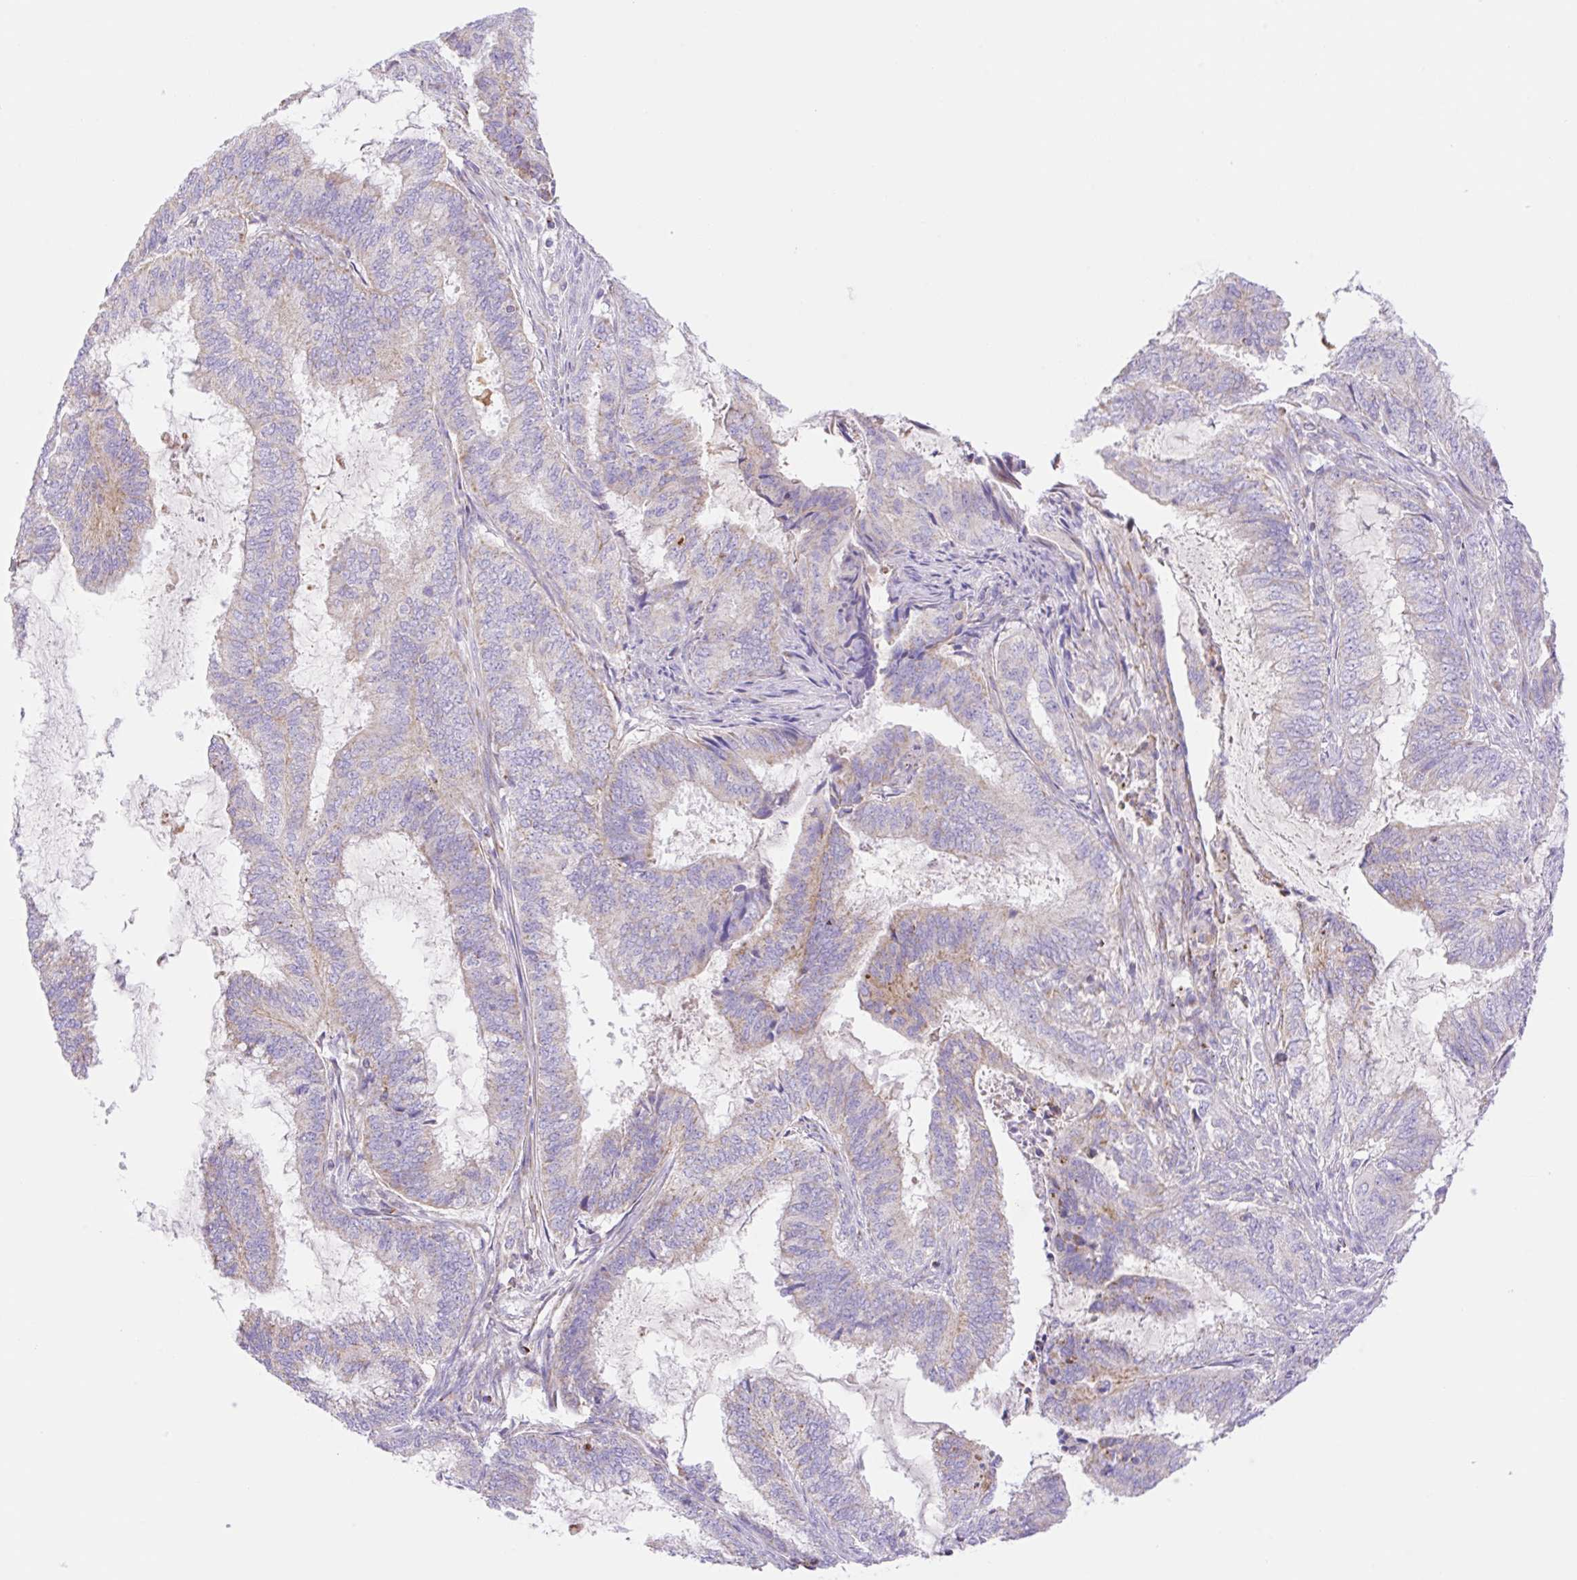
{"staining": {"intensity": "moderate", "quantity": "<25%", "location": "cytoplasmic/membranous"}, "tissue": "endometrial cancer", "cell_type": "Tumor cells", "image_type": "cancer", "snomed": [{"axis": "morphology", "description": "Adenocarcinoma, NOS"}, {"axis": "topography", "description": "Endometrium"}], "caption": "This is a micrograph of immunohistochemistry staining of adenocarcinoma (endometrial), which shows moderate positivity in the cytoplasmic/membranous of tumor cells.", "gene": "ETNK2", "patient": {"sex": "female", "age": 51}}